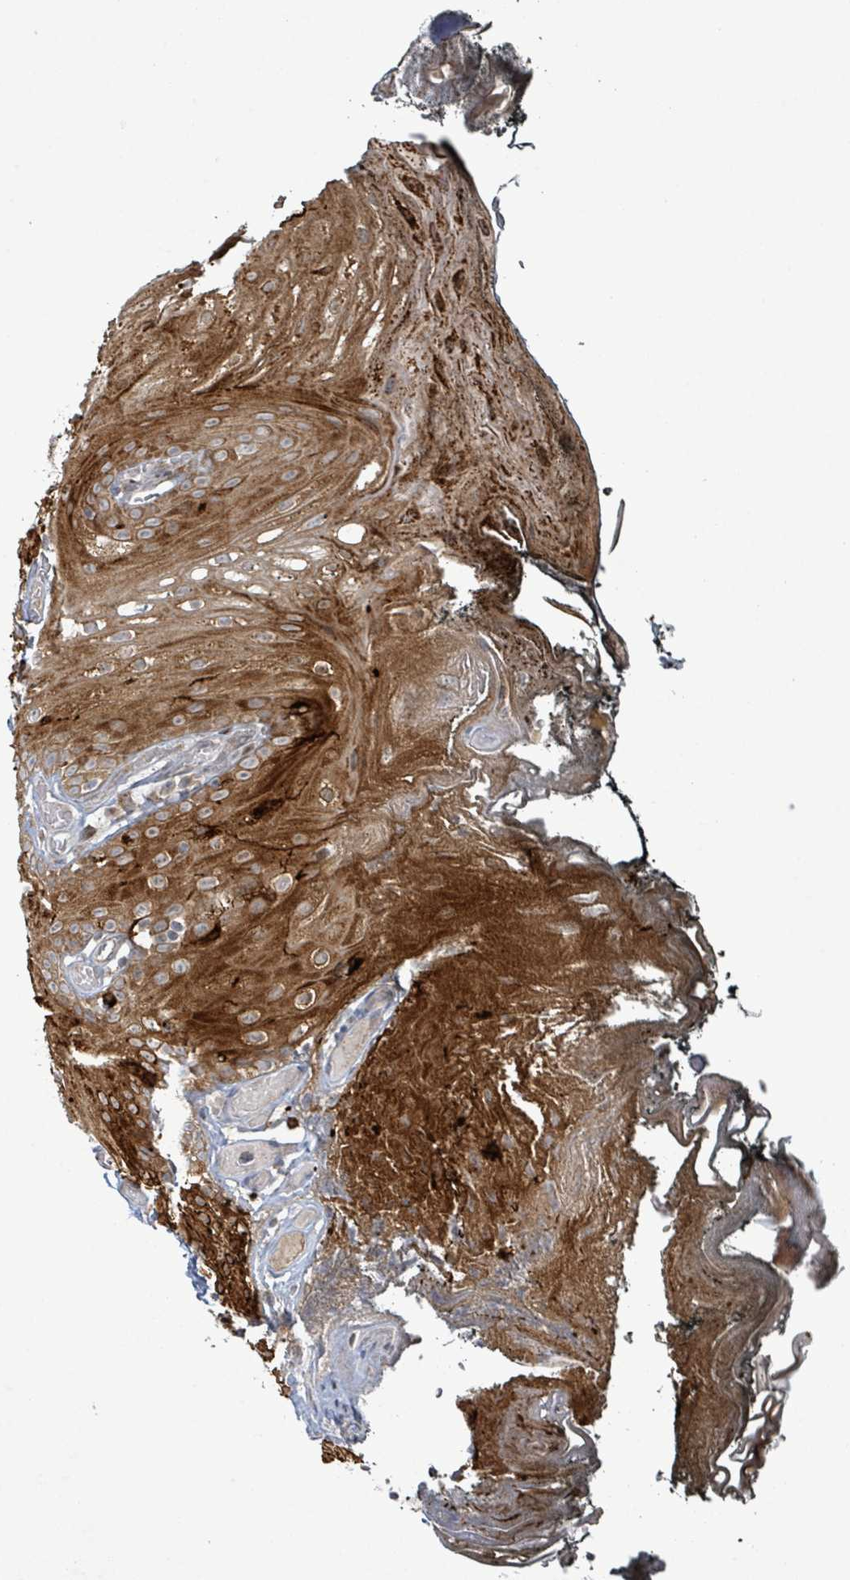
{"staining": {"intensity": "strong", "quantity": ">75%", "location": "cytoplasmic/membranous"}, "tissue": "oral mucosa", "cell_type": "Squamous epithelial cells", "image_type": "normal", "snomed": [{"axis": "morphology", "description": "Normal tissue, NOS"}, {"axis": "morphology", "description": "Squamous cell carcinoma, NOS"}, {"axis": "topography", "description": "Oral tissue"}, {"axis": "topography", "description": "Head-Neck"}], "caption": "Squamous epithelial cells show high levels of strong cytoplasmic/membranous expression in approximately >75% of cells in normal oral mucosa. The staining is performed using DAB brown chromogen to label protein expression. The nuclei are counter-stained blue using hematoxylin.", "gene": "OR51E1", "patient": {"sex": "female", "age": 81}}